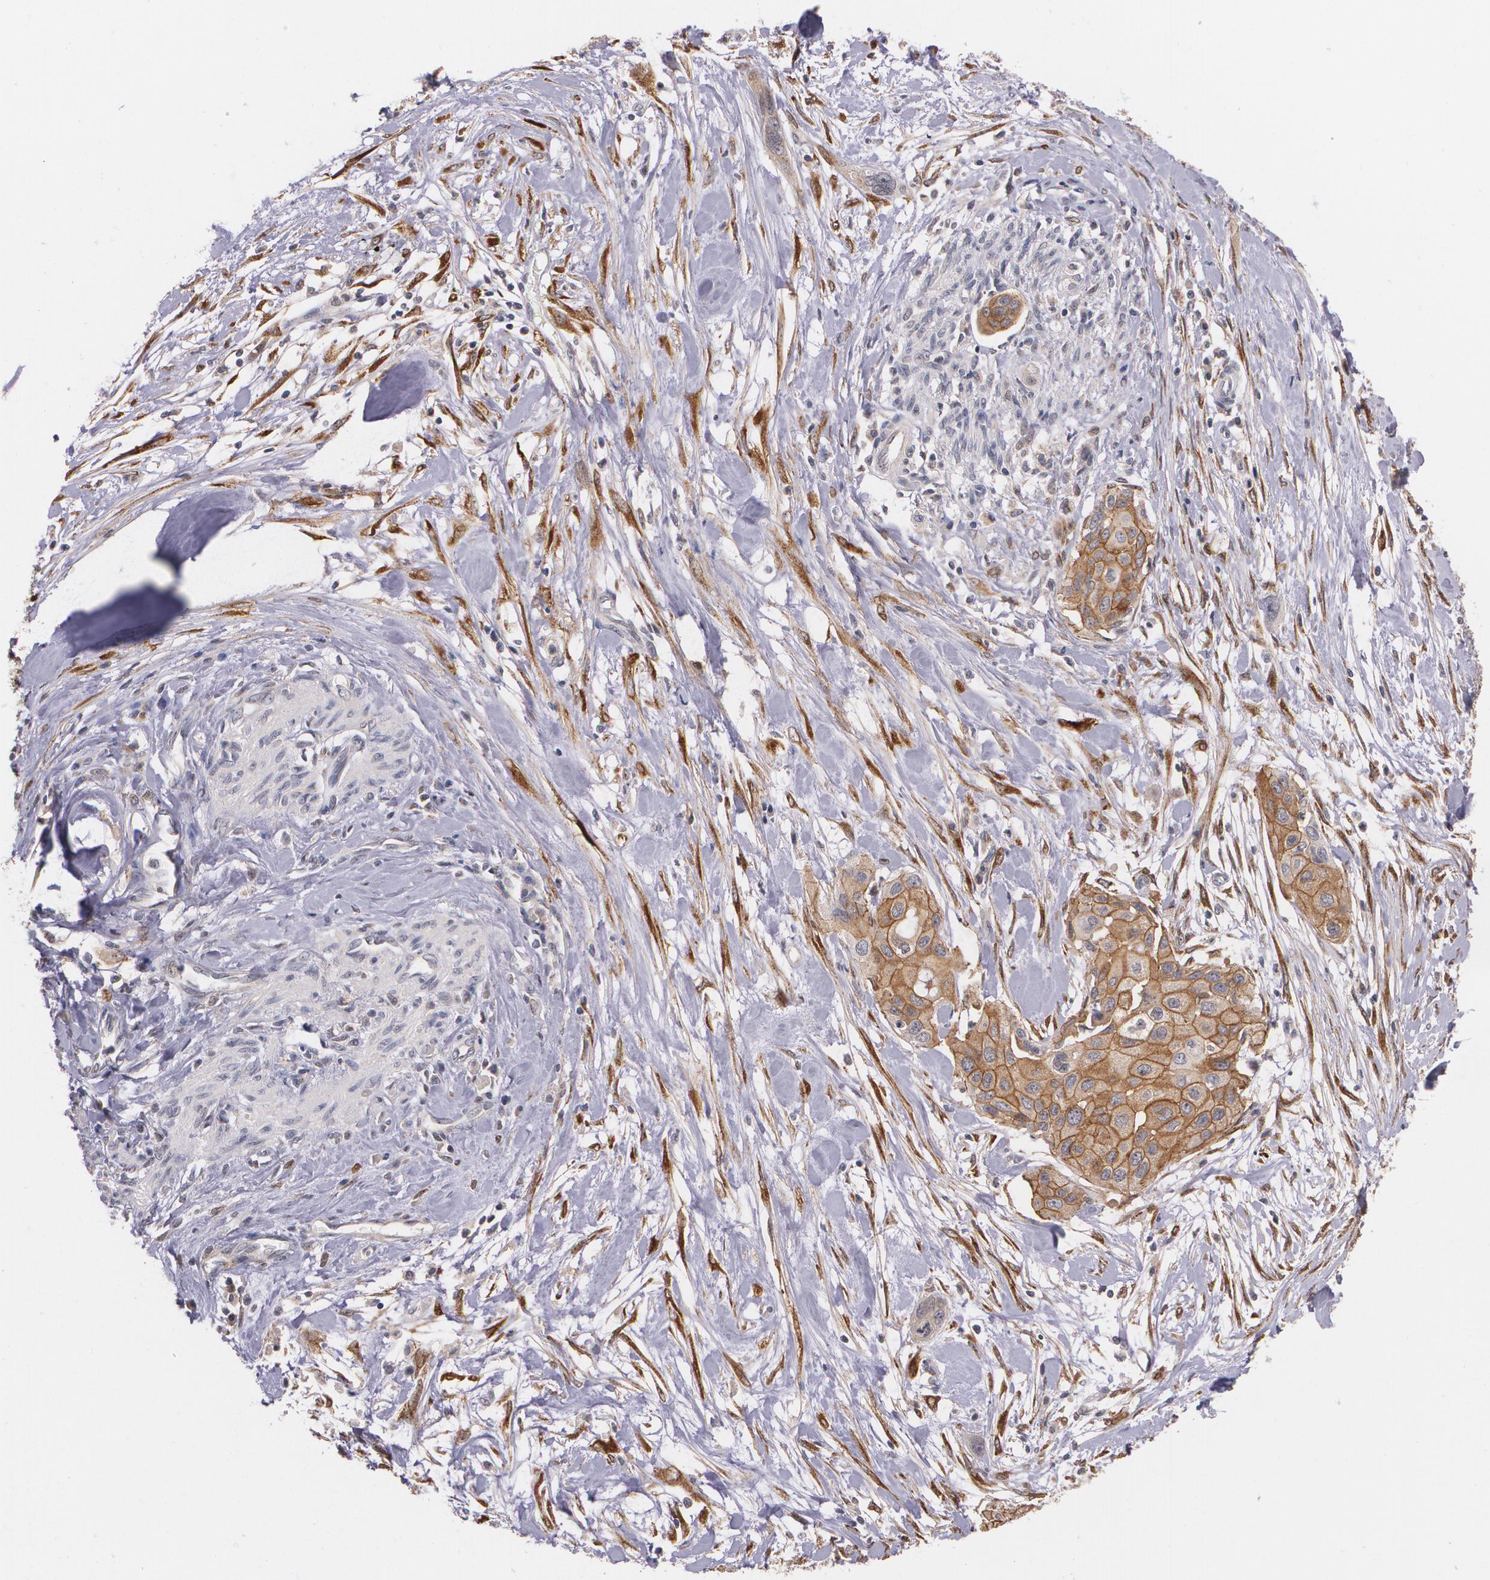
{"staining": {"intensity": "strong", "quantity": ">75%", "location": "cytoplasmic/membranous"}, "tissue": "pancreatic cancer", "cell_type": "Tumor cells", "image_type": "cancer", "snomed": [{"axis": "morphology", "description": "Adenocarcinoma, NOS"}, {"axis": "topography", "description": "Pancreas"}], "caption": "DAB (3,3'-diaminobenzidine) immunohistochemical staining of human pancreatic cancer (adenocarcinoma) shows strong cytoplasmic/membranous protein expression in about >75% of tumor cells. (IHC, brightfield microscopy, high magnification).", "gene": "IFNGR2", "patient": {"sex": "female", "age": 60}}